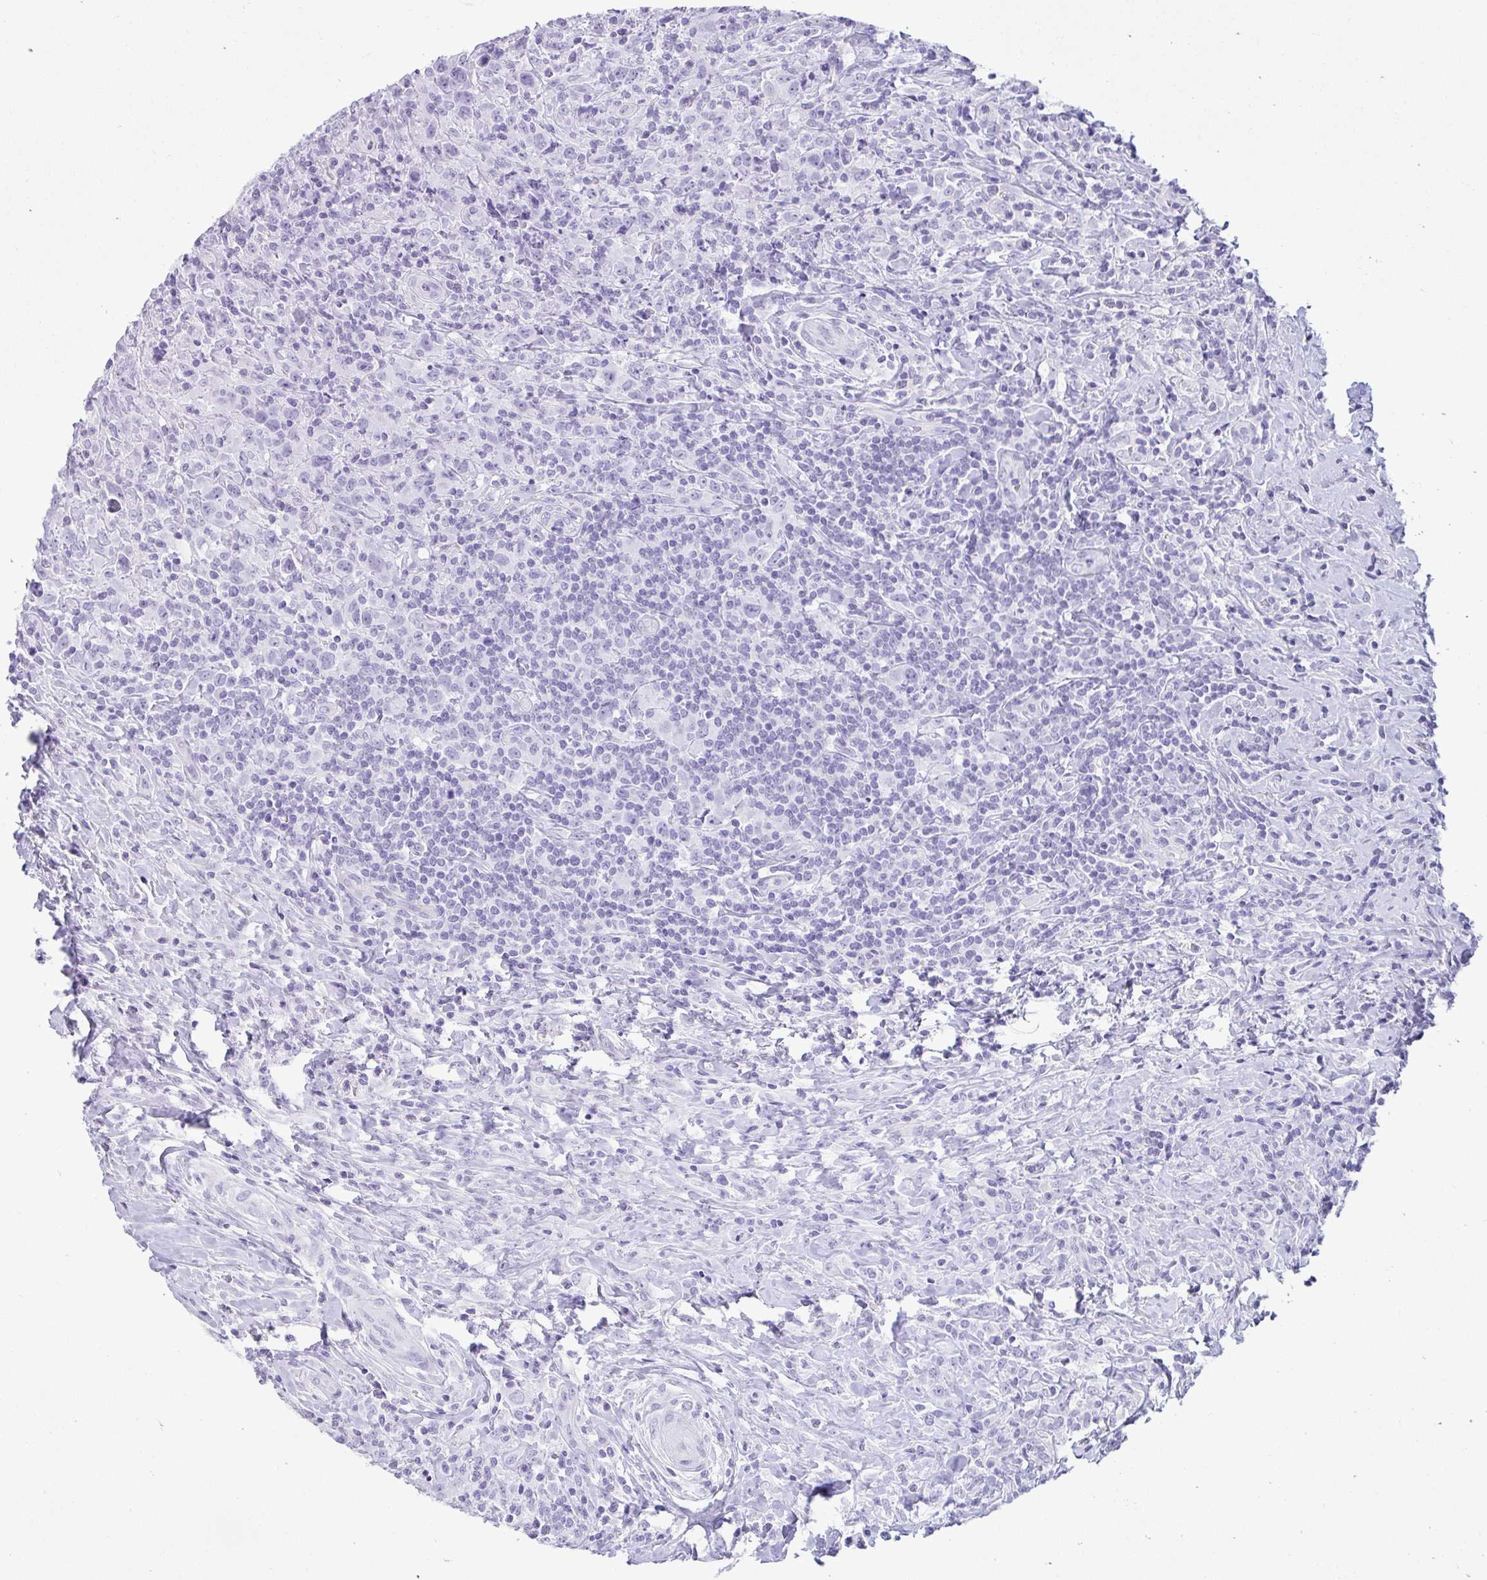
{"staining": {"intensity": "negative", "quantity": "none", "location": "none"}, "tissue": "lymphoma", "cell_type": "Tumor cells", "image_type": "cancer", "snomed": [{"axis": "morphology", "description": "Hodgkin's disease, NOS"}, {"axis": "topography", "description": "Lymph node"}], "caption": "Lymphoma was stained to show a protein in brown. There is no significant staining in tumor cells.", "gene": "RASL10A", "patient": {"sex": "female", "age": 18}}